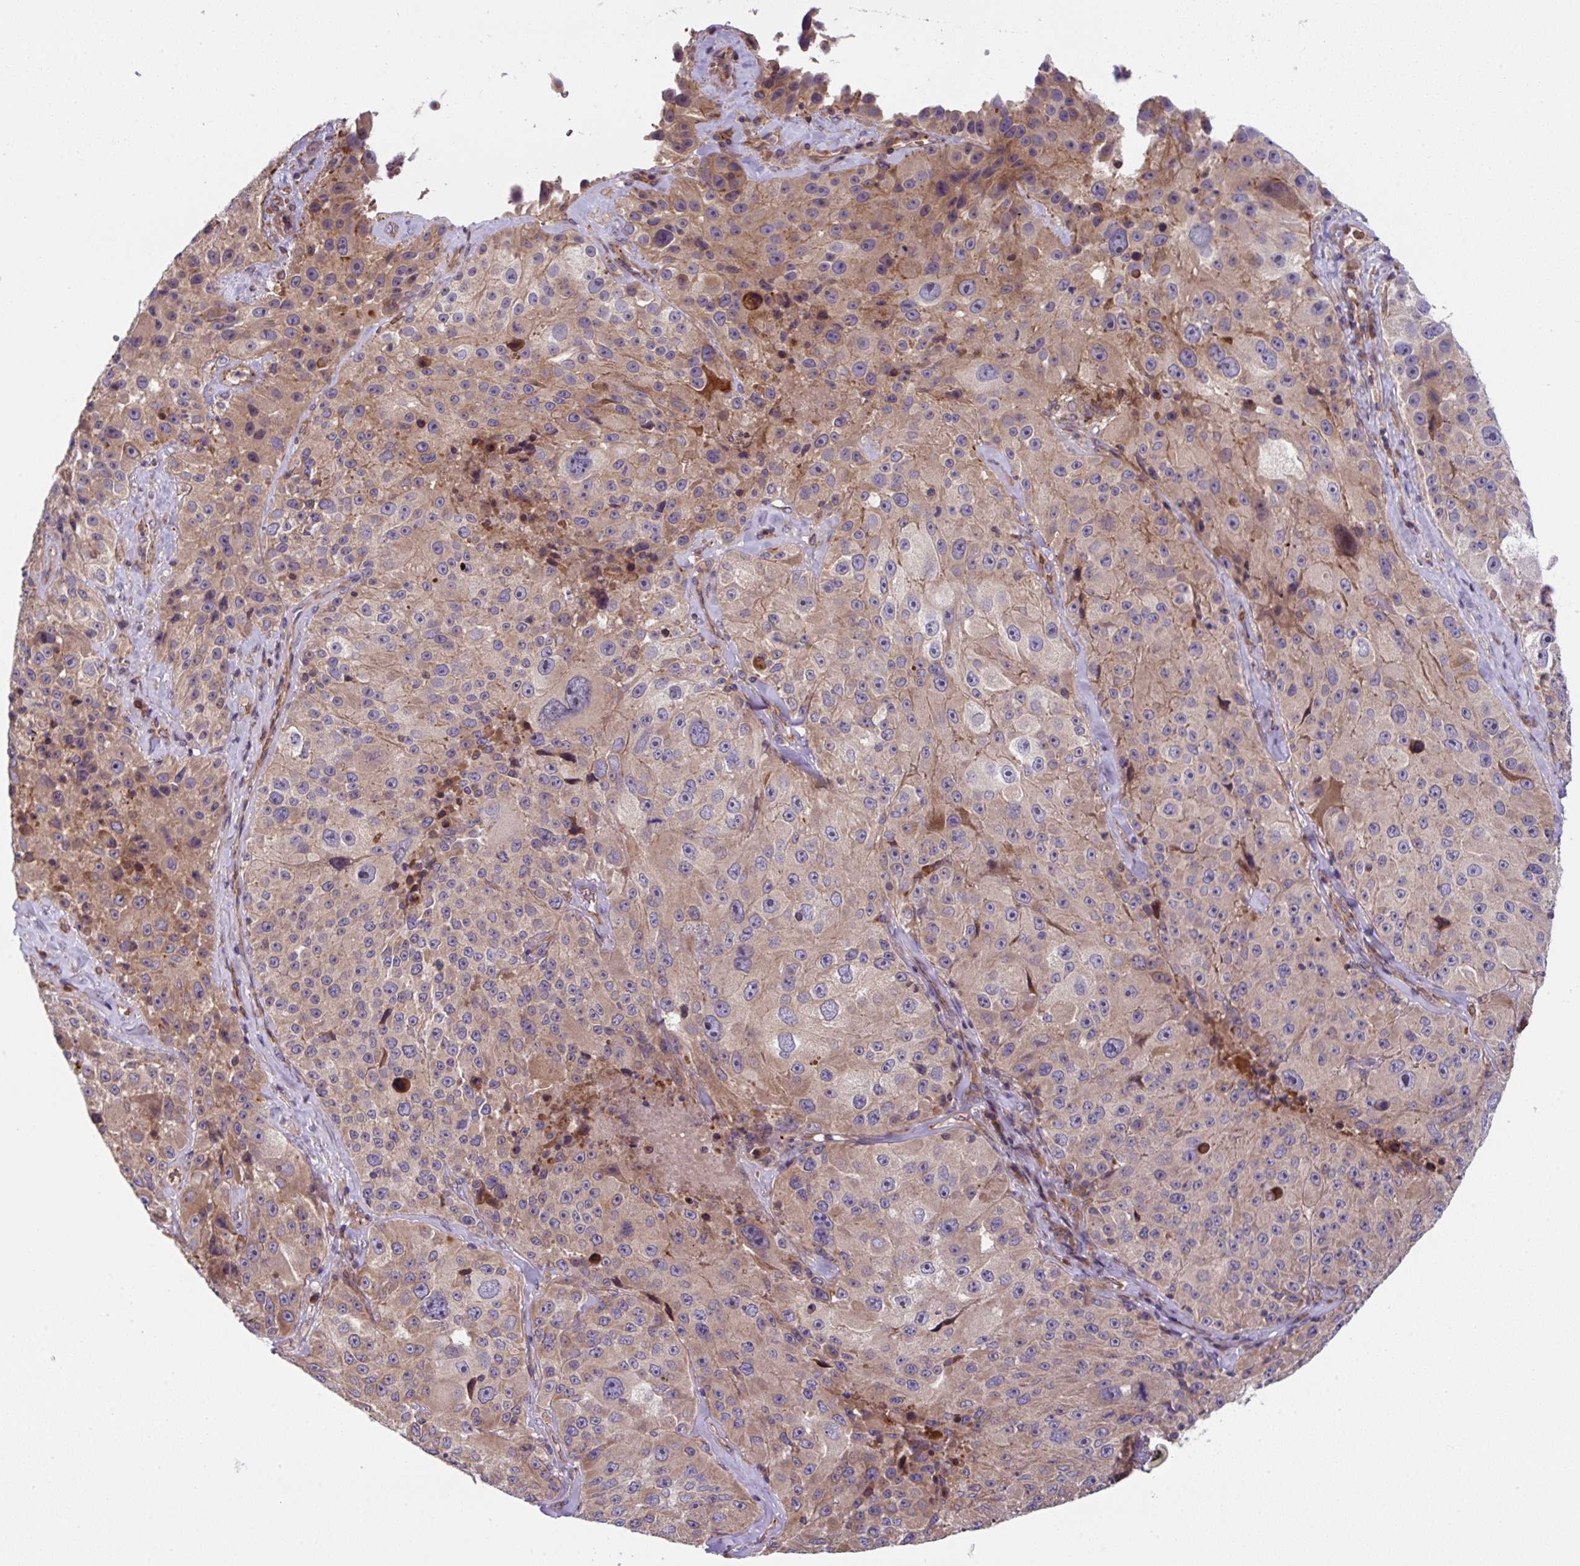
{"staining": {"intensity": "moderate", "quantity": "<25%", "location": "cytoplasmic/membranous"}, "tissue": "melanoma", "cell_type": "Tumor cells", "image_type": "cancer", "snomed": [{"axis": "morphology", "description": "Malignant melanoma, Metastatic site"}, {"axis": "topography", "description": "Lymph node"}], "caption": "This is a photomicrograph of immunohistochemistry staining of malignant melanoma (metastatic site), which shows moderate expression in the cytoplasmic/membranous of tumor cells.", "gene": "APOBEC3D", "patient": {"sex": "male", "age": 62}}